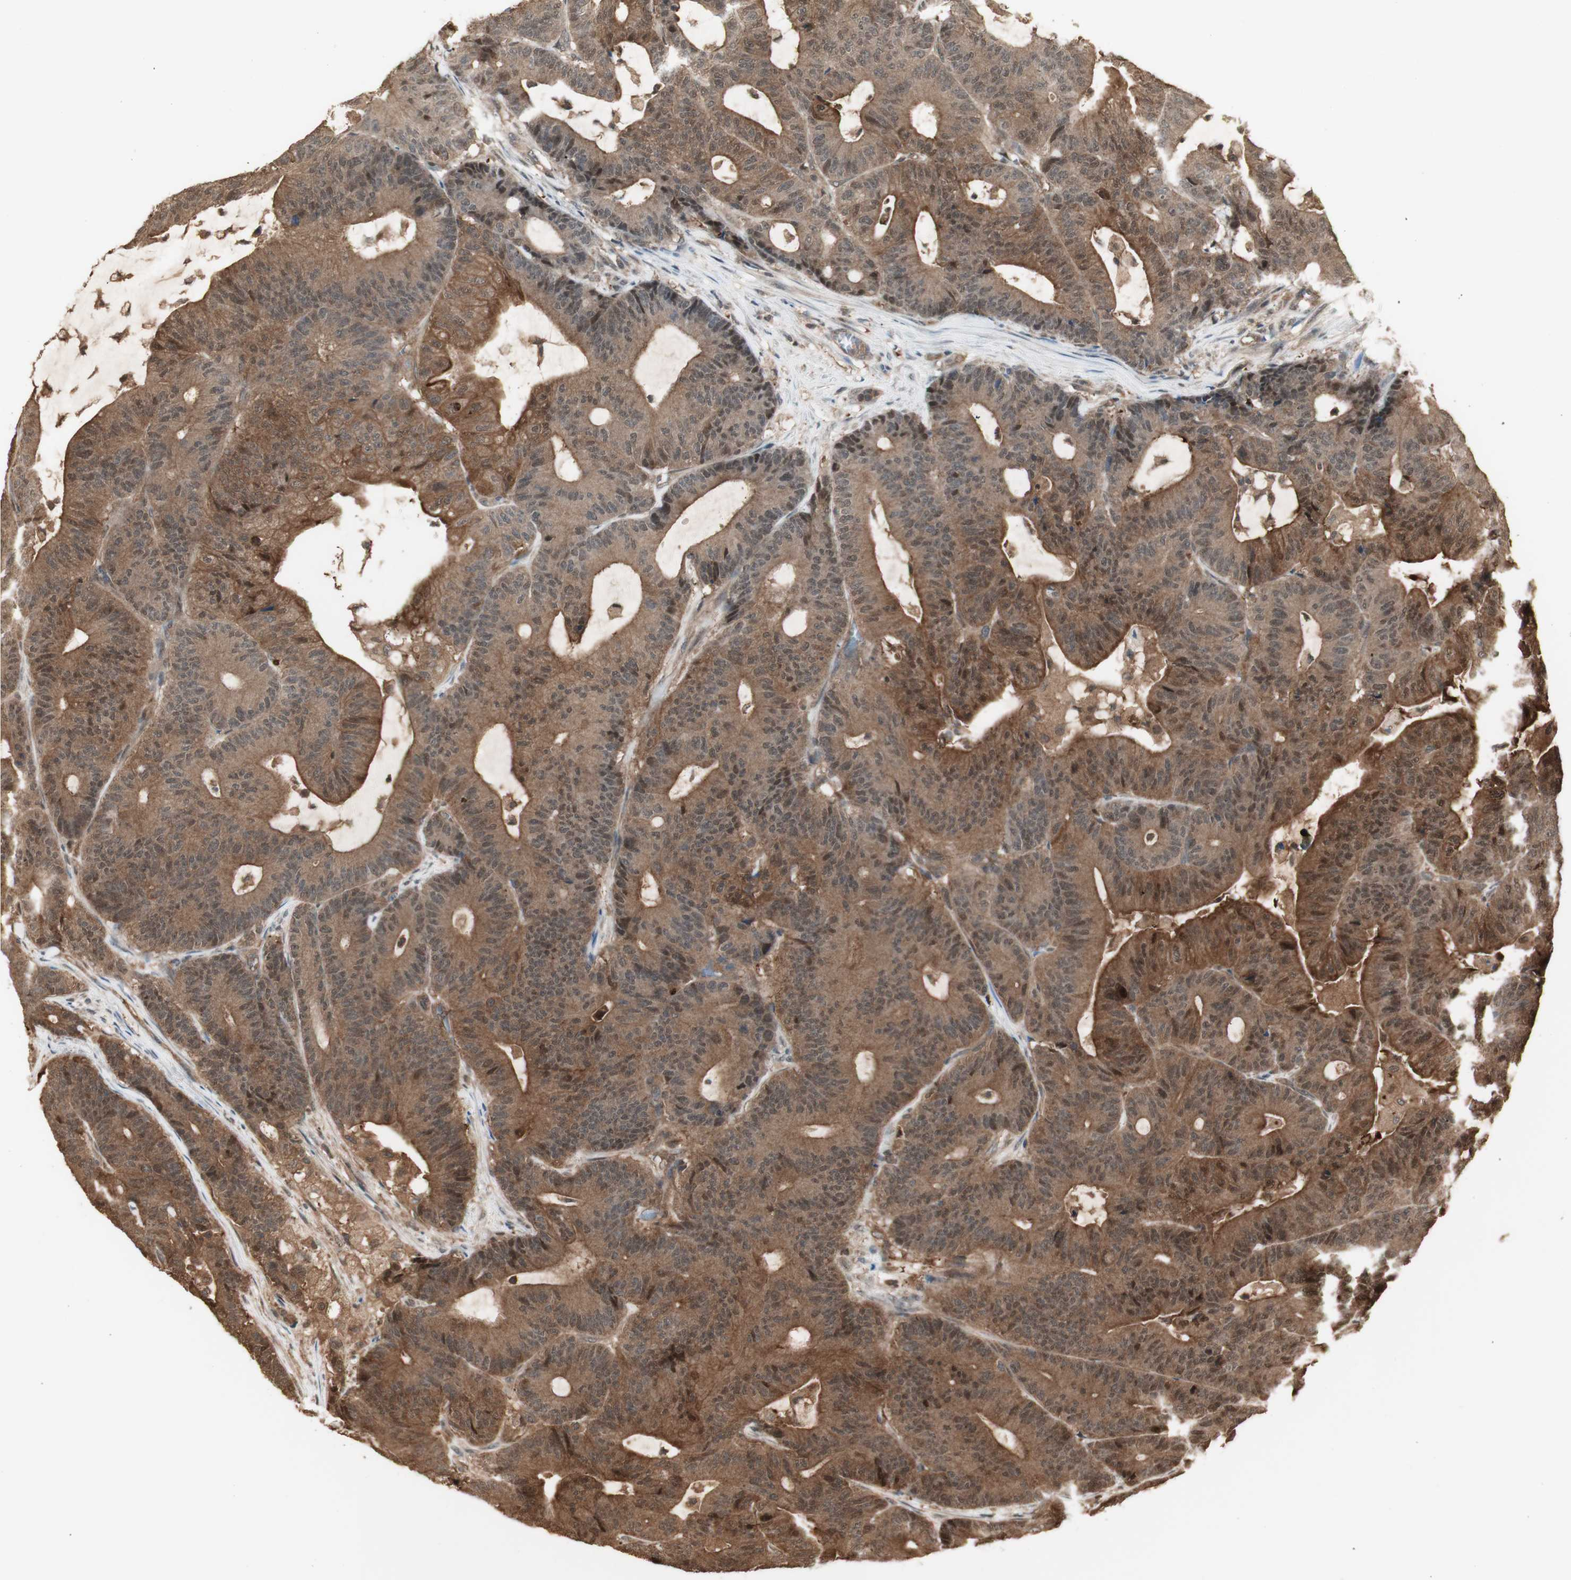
{"staining": {"intensity": "moderate", "quantity": "25%-75%", "location": "cytoplasmic/membranous"}, "tissue": "colorectal cancer", "cell_type": "Tumor cells", "image_type": "cancer", "snomed": [{"axis": "morphology", "description": "Adenocarcinoma, NOS"}, {"axis": "topography", "description": "Colon"}], "caption": "Human colorectal cancer (adenocarcinoma) stained for a protein (brown) displays moderate cytoplasmic/membranous positive positivity in about 25%-75% of tumor cells.", "gene": "YWHAB", "patient": {"sex": "female", "age": 84}}